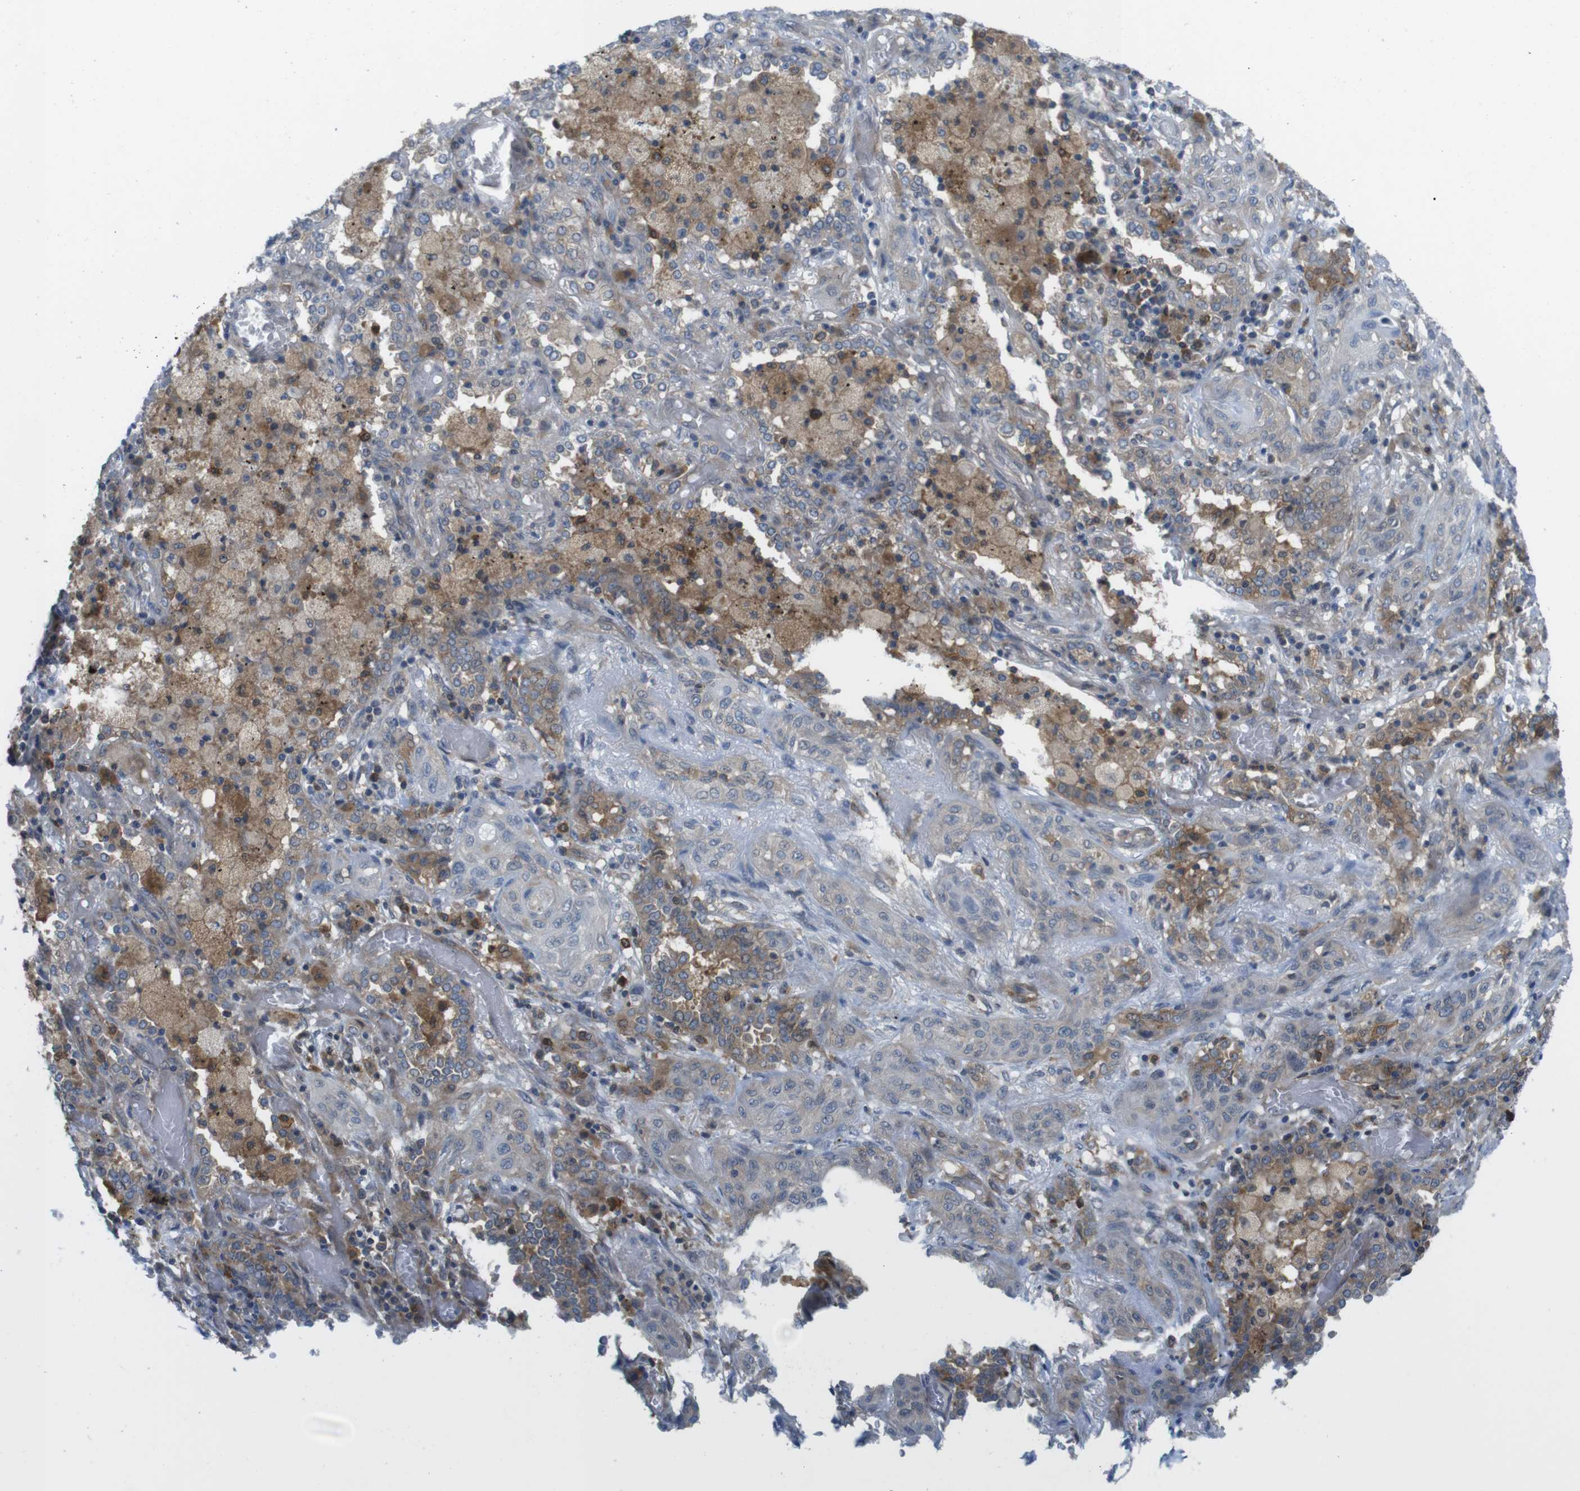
{"staining": {"intensity": "moderate", "quantity": ">75%", "location": "cytoplasmic/membranous"}, "tissue": "lung cancer", "cell_type": "Tumor cells", "image_type": "cancer", "snomed": [{"axis": "morphology", "description": "Squamous cell carcinoma, NOS"}, {"axis": "topography", "description": "Lung"}], "caption": "IHC (DAB) staining of human squamous cell carcinoma (lung) shows moderate cytoplasmic/membranous protein positivity in approximately >75% of tumor cells.", "gene": "MTHFD1", "patient": {"sex": "female", "age": 47}}